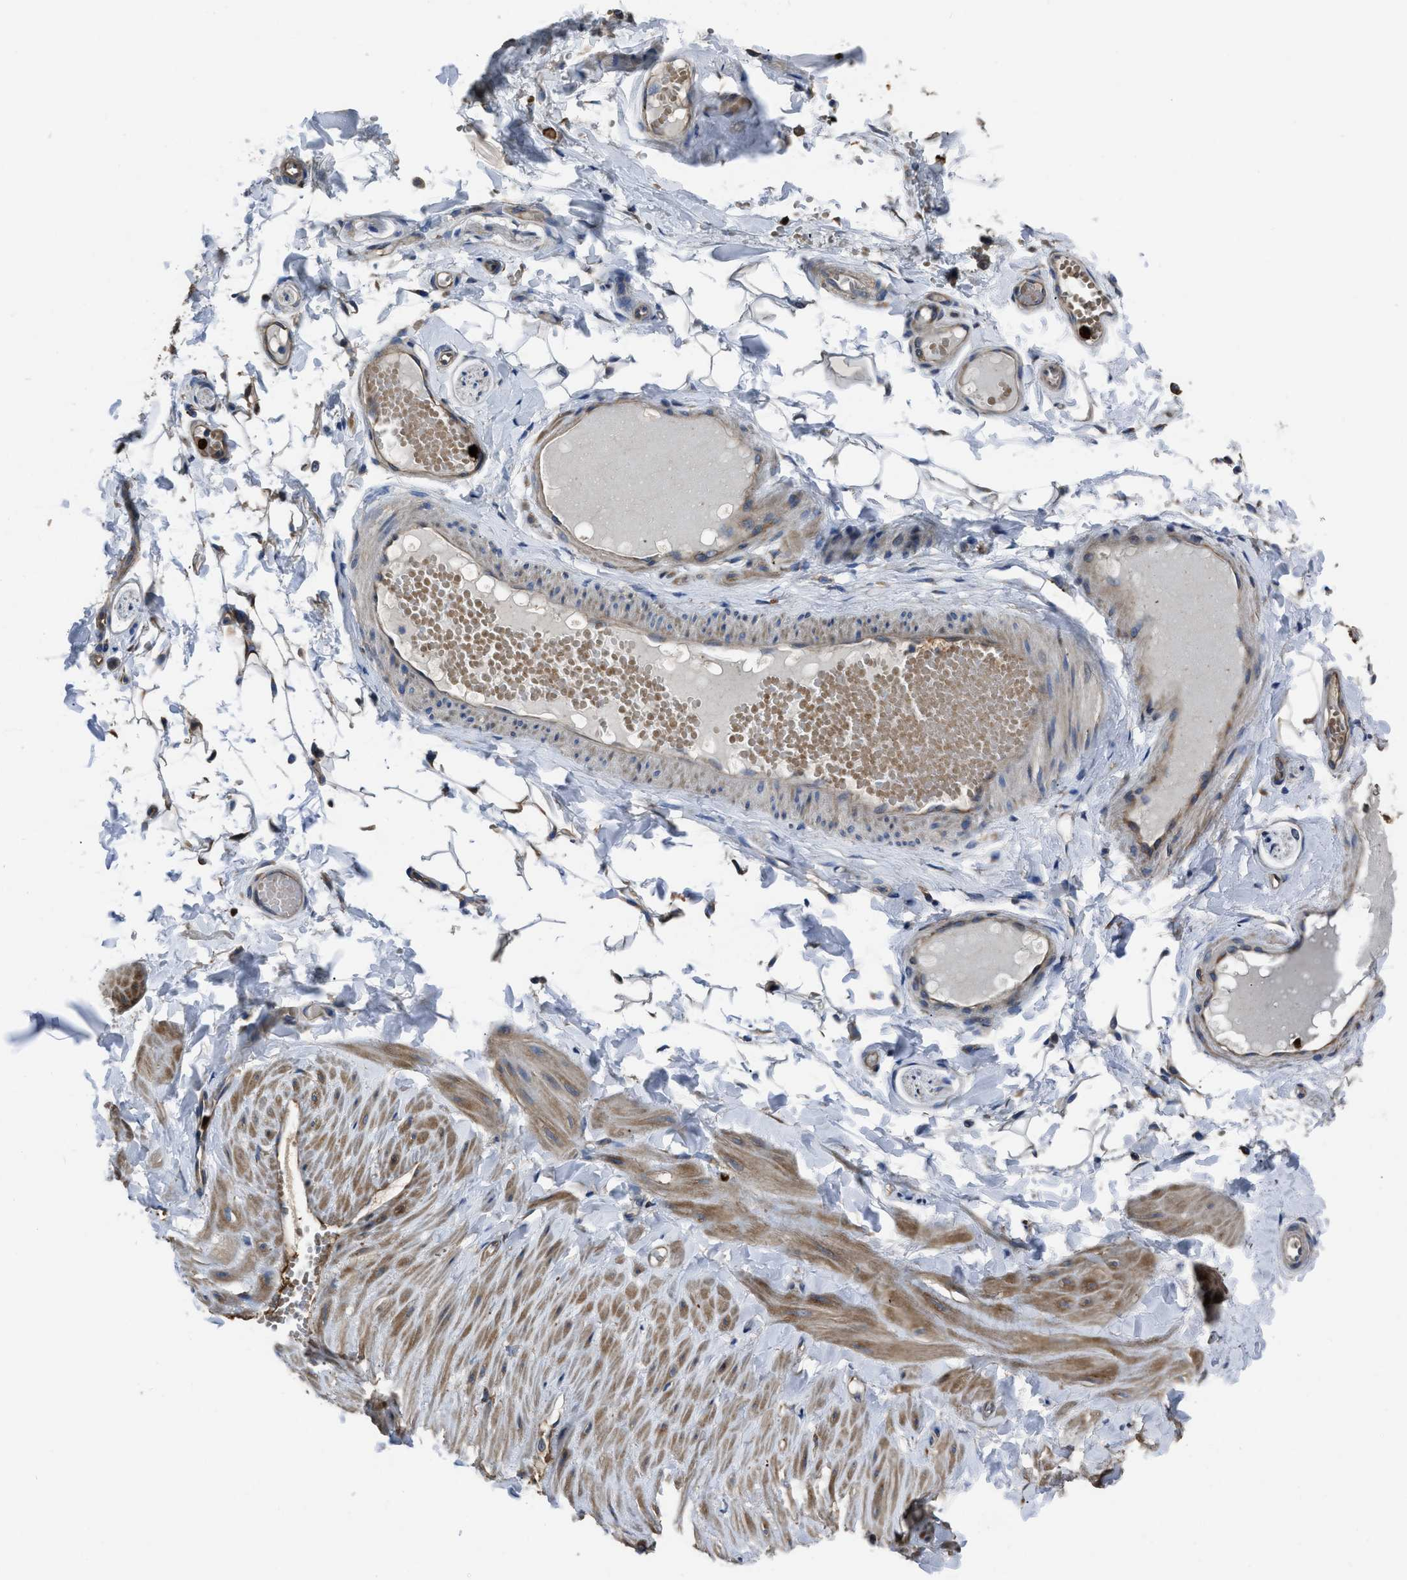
{"staining": {"intensity": "moderate", "quantity": ">75%", "location": "cytoplasmic/membranous"}, "tissue": "adipose tissue", "cell_type": "Adipocytes", "image_type": "normal", "snomed": [{"axis": "morphology", "description": "Normal tissue, NOS"}, {"axis": "topography", "description": "Adipose tissue"}, {"axis": "topography", "description": "Vascular tissue"}, {"axis": "topography", "description": "Peripheral nerve tissue"}], "caption": "Immunohistochemistry (IHC) staining of benign adipose tissue, which displays medium levels of moderate cytoplasmic/membranous staining in approximately >75% of adipocytes indicating moderate cytoplasmic/membranous protein staining. The staining was performed using DAB (brown) for protein detection and nuclei were counterstained in hematoxylin (blue).", "gene": "ANGPT1", "patient": {"sex": "male", "age": 25}}